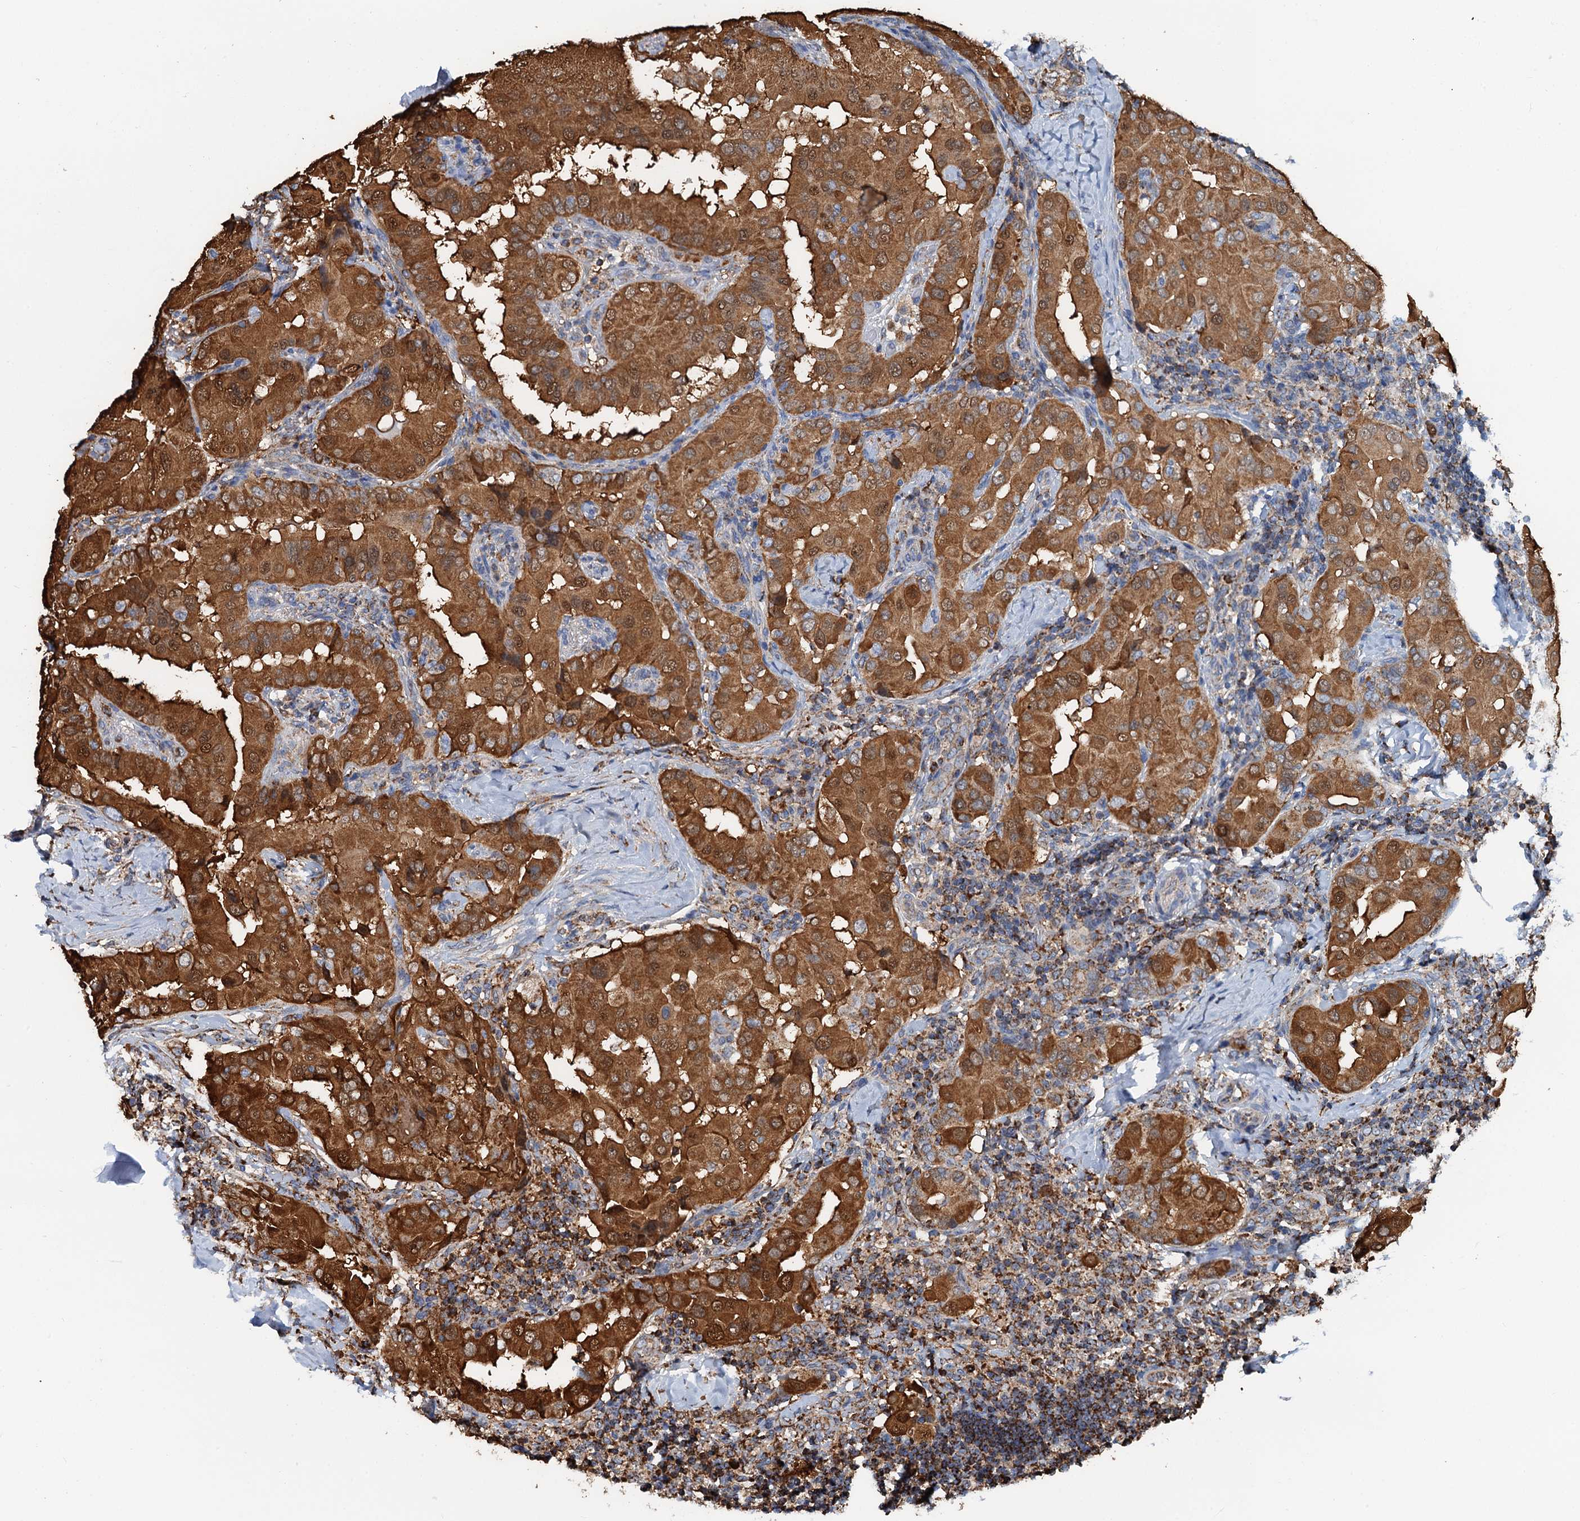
{"staining": {"intensity": "strong", "quantity": ">75%", "location": "cytoplasmic/membranous"}, "tissue": "thyroid cancer", "cell_type": "Tumor cells", "image_type": "cancer", "snomed": [{"axis": "morphology", "description": "Papillary adenocarcinoma, NOS"}, {"axis": "topography", "description": "Thyroid gland"}], "caption": "Immunohistochemistry (IHC) staining of thyroid cancer (papillary adenocarcinoma), which demonstrates high levels of strong cytoplasmic/membranous staining in about >75% of tumor cells indicating strong cytoplasmic/membranous protein positivity. The staining was performed using DAB (3,3'-diaminobenzidine) (brown) for protein detection and nuclei were counterstained in hematoxylin (blue).", "gene": "AAGAB", "patient": {"sex": "male", "age": 33}}